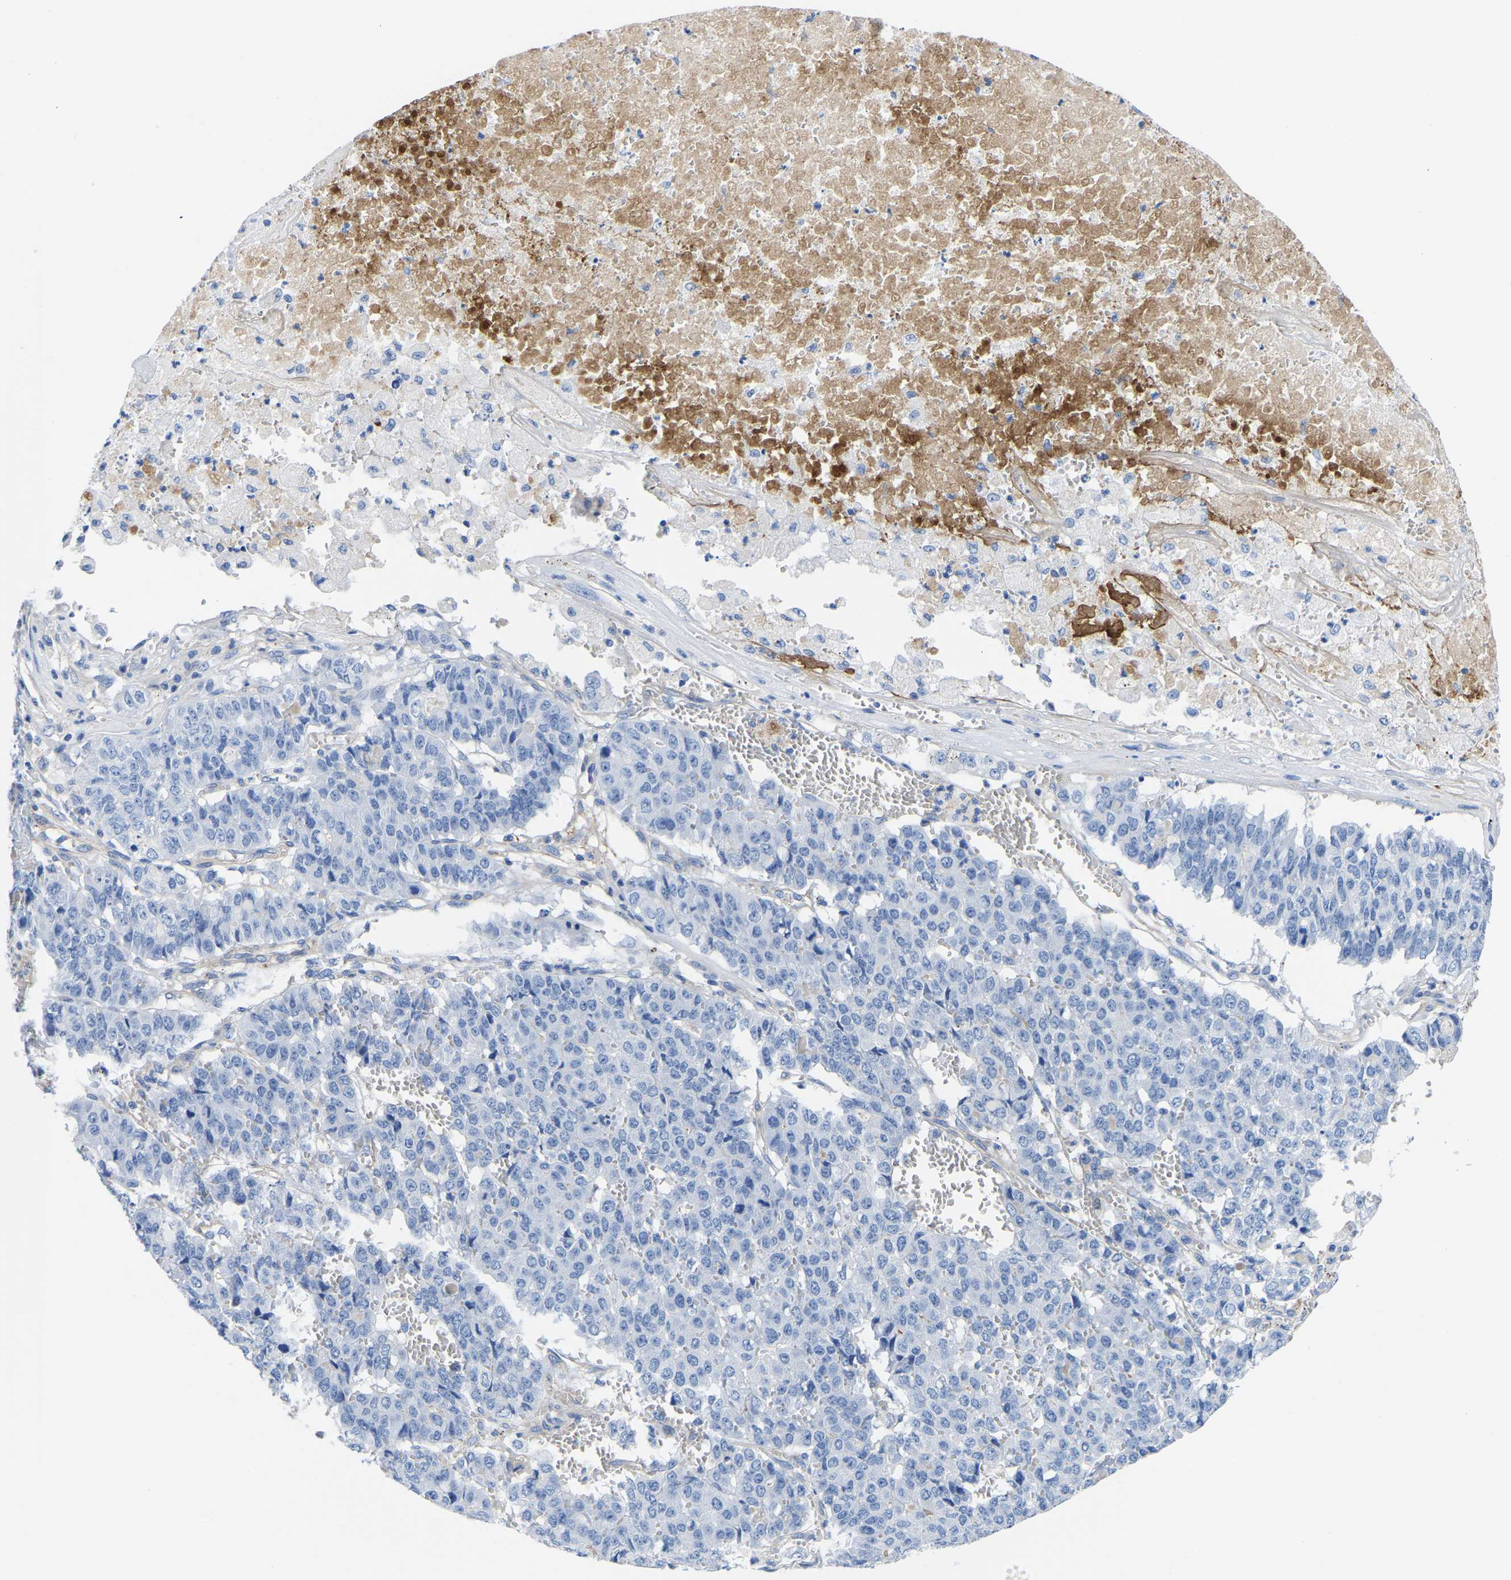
{"staining": {"intensity": "negative", "quantity": "none", "location": "none"}, "tissue": "pancreatic cancer", "cell_type": "Tumor cells", "image_type": "cancer", "snomed": [{"axis": "morphology", "description": "Adenocarcinoma, NOS"}, {"axis": "topography", "description": "Pancreas"}], "caption": "High magnification brightfield microscopy of pancreatic cancer stained with DAB (3,3'-diaminobenzidine) (brown) and counterstained with hematoxylin (blue): tumor cells show no significant staining.", "gene": "UPK3A", "patient": {"sex": "male", "age": 50}}